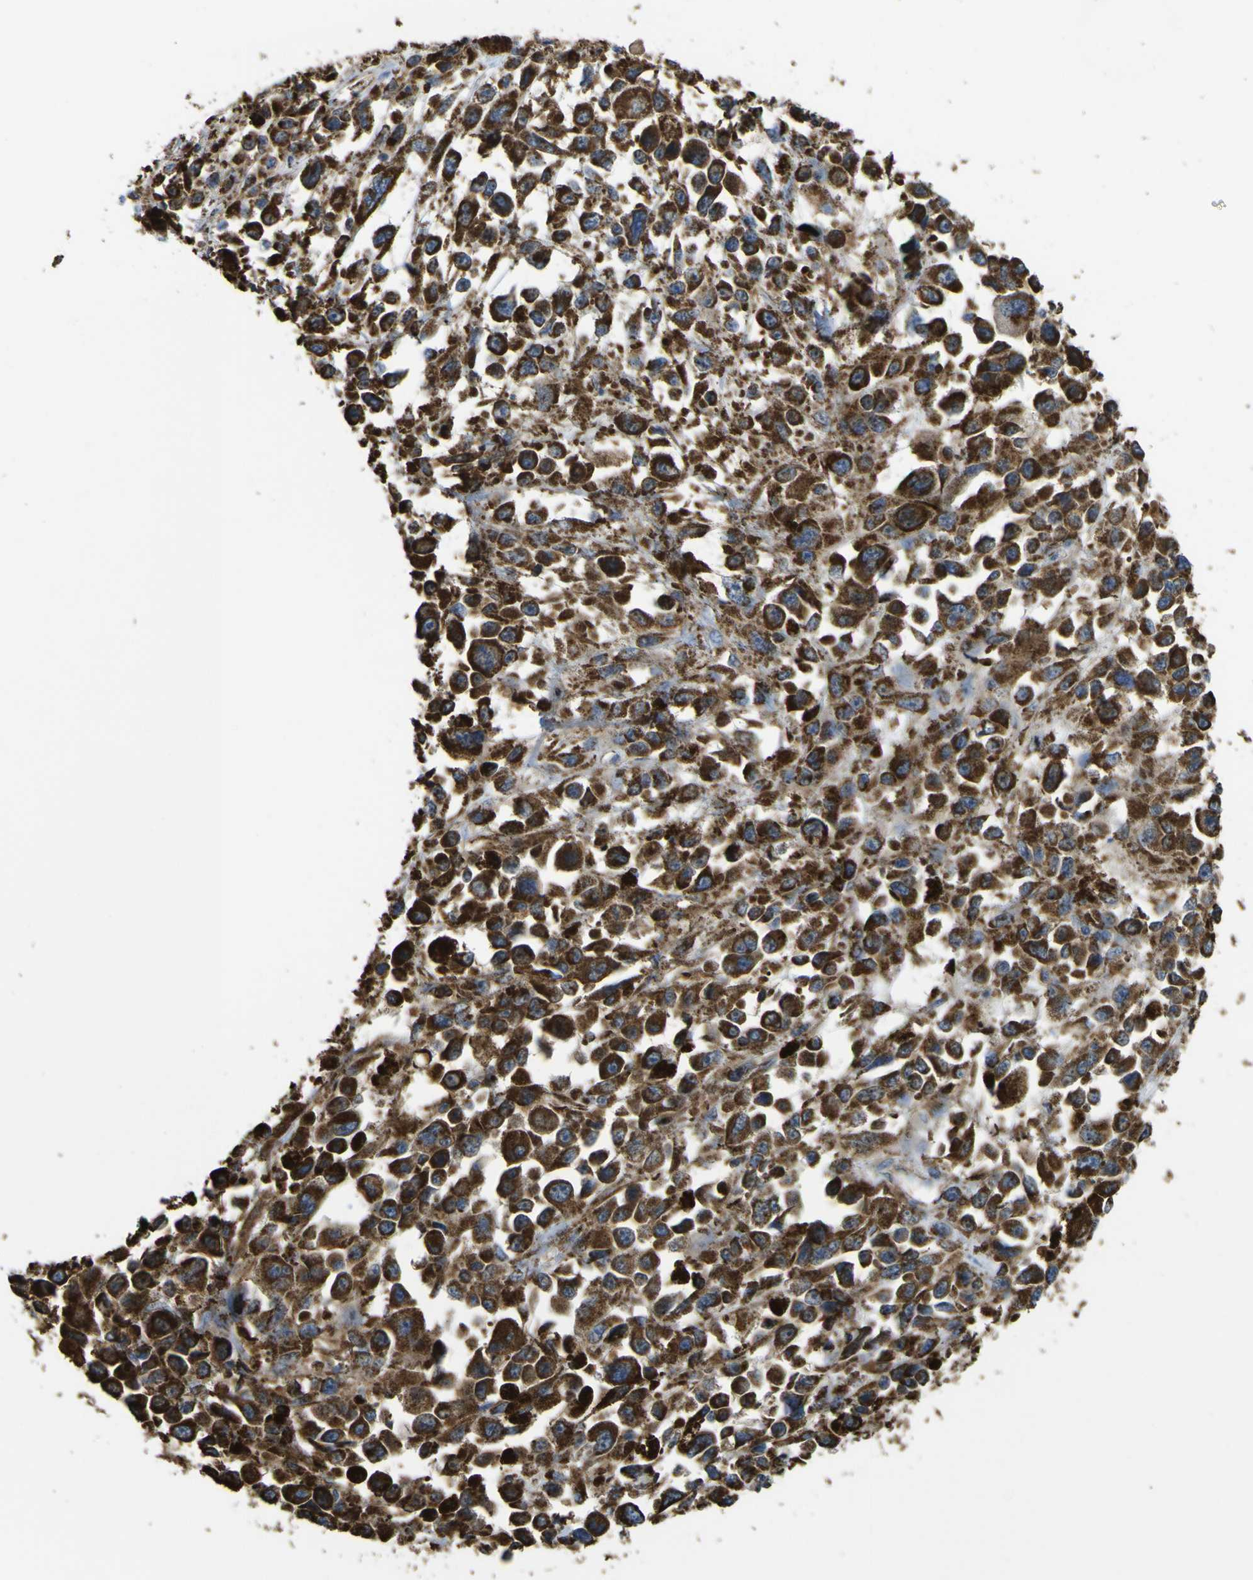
{"staining": {"intensity": "strong", "quantity": ">75%", "location": "cytoplasmic/membranous"}, "tissue": "melanoma", "cell_type": "Tumor cells", "image_type": "cancer", "snomed": [{"axis": "morphology", "description": "Malignant melanoma, Metastatic site"}, {"axis": "topography", "description": "Lymph node"}], "caption": "The immunohistochemical stain shows strong cytoplasmic/membranous positivity in tumor cells of malignant melanoma (metastatic site) tissue.", "gene": "ACSL3", "patient": {"sex": "male", "age": 59}}